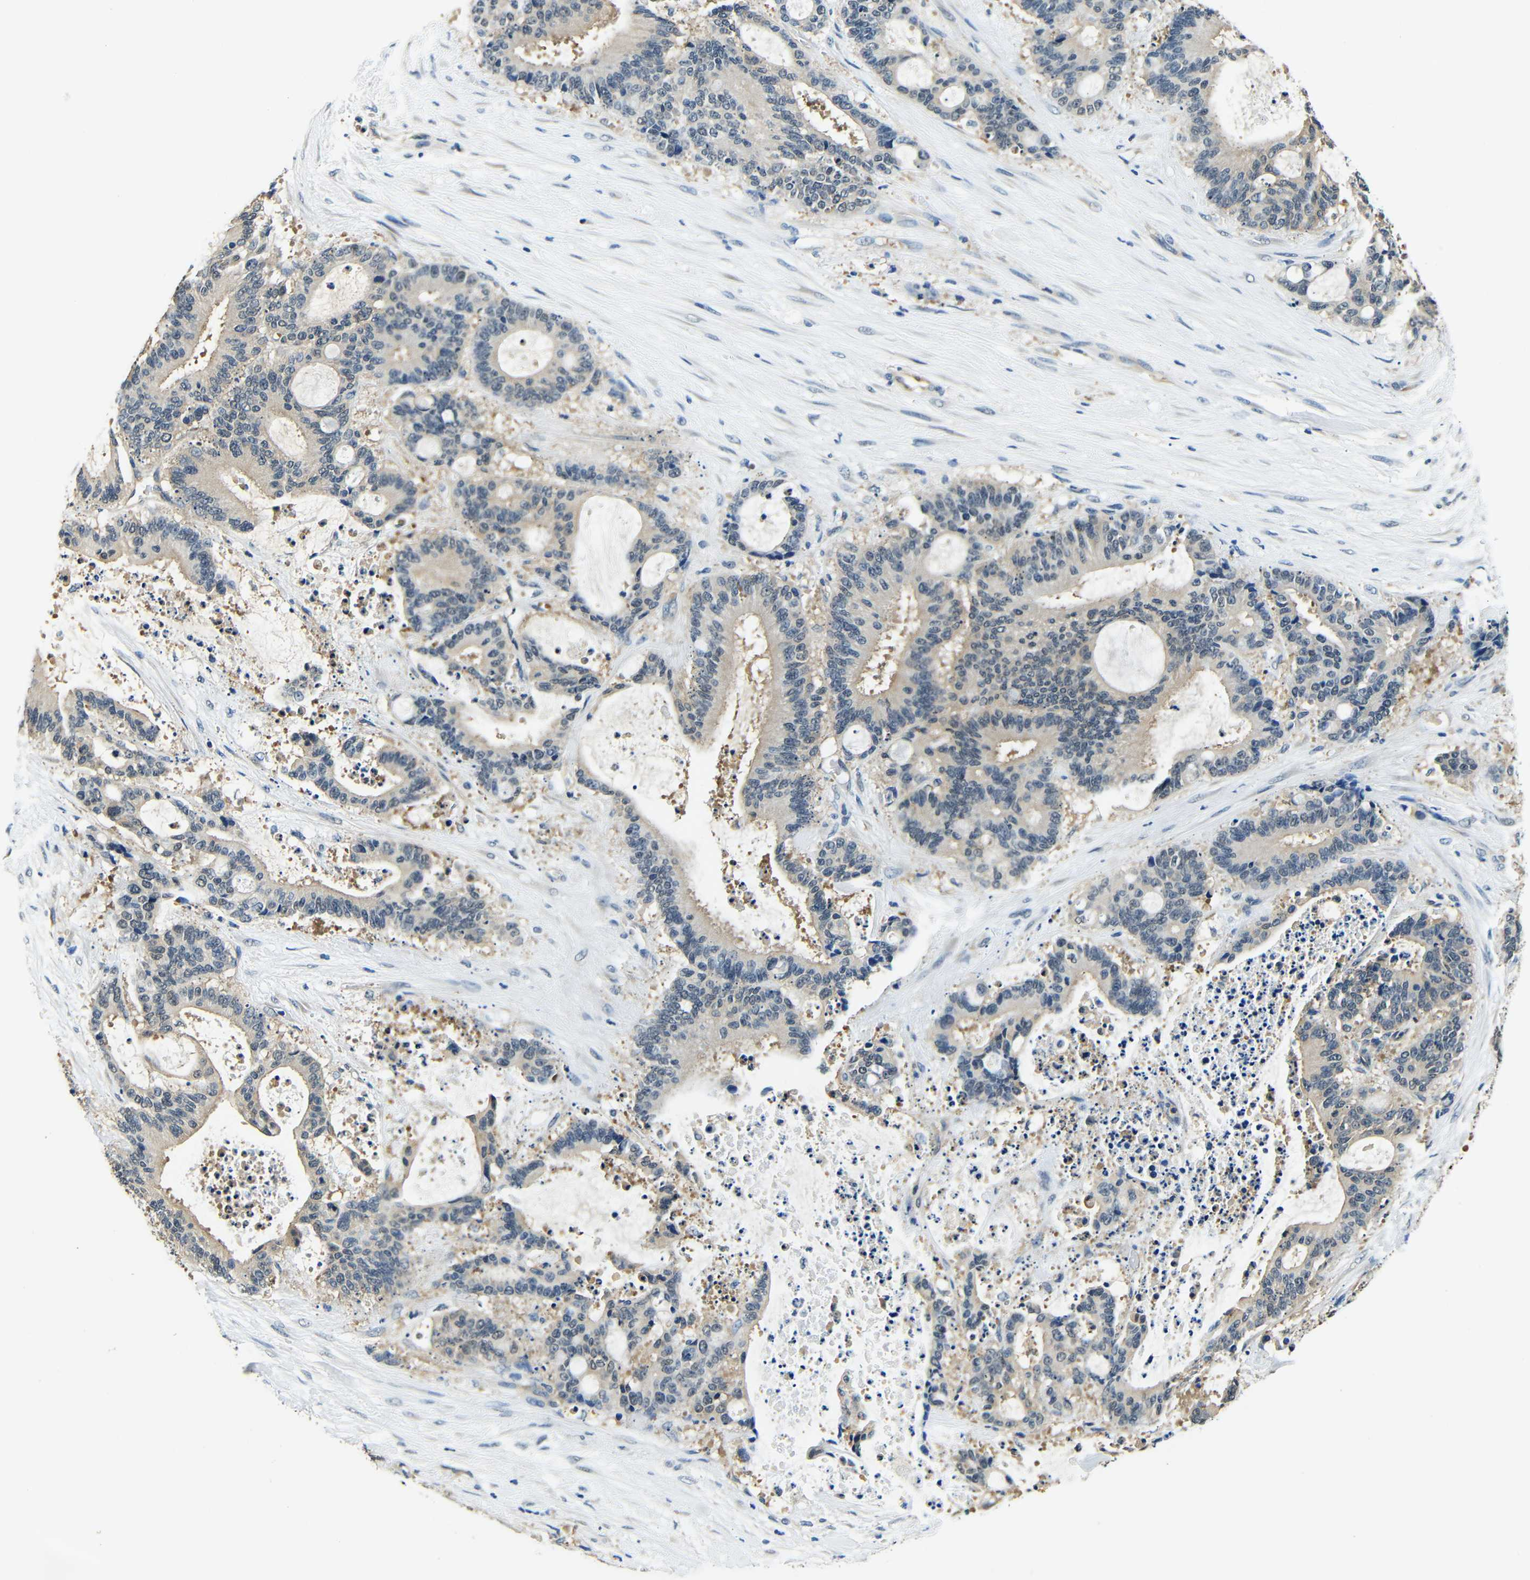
{"staining": {"intensity": "weak", "quantity": "<25%", "location": "cytoplasmic/membranous"}, "tissue": "liver cancer", "cell_type": "Tumor cells", "image_type": "cancer", "snomed": [{"axis": "morphology", "description": "Normal tissue, NOS"}, {"axis": "morphology", "description": "Cholangiocarcinoma"}, {"axis": "topography", "description": "Liver"}, {"axis": "topography", "description": "Peripheral nerve tissue"}], "caption": "The immunohistochemistry micrograph has no significant staining in tumor cells of liver cancer (cholangiocarcinoma) tissue.", "gene": "ADAP1", "patient": {"sex": "female", "age": 73}}